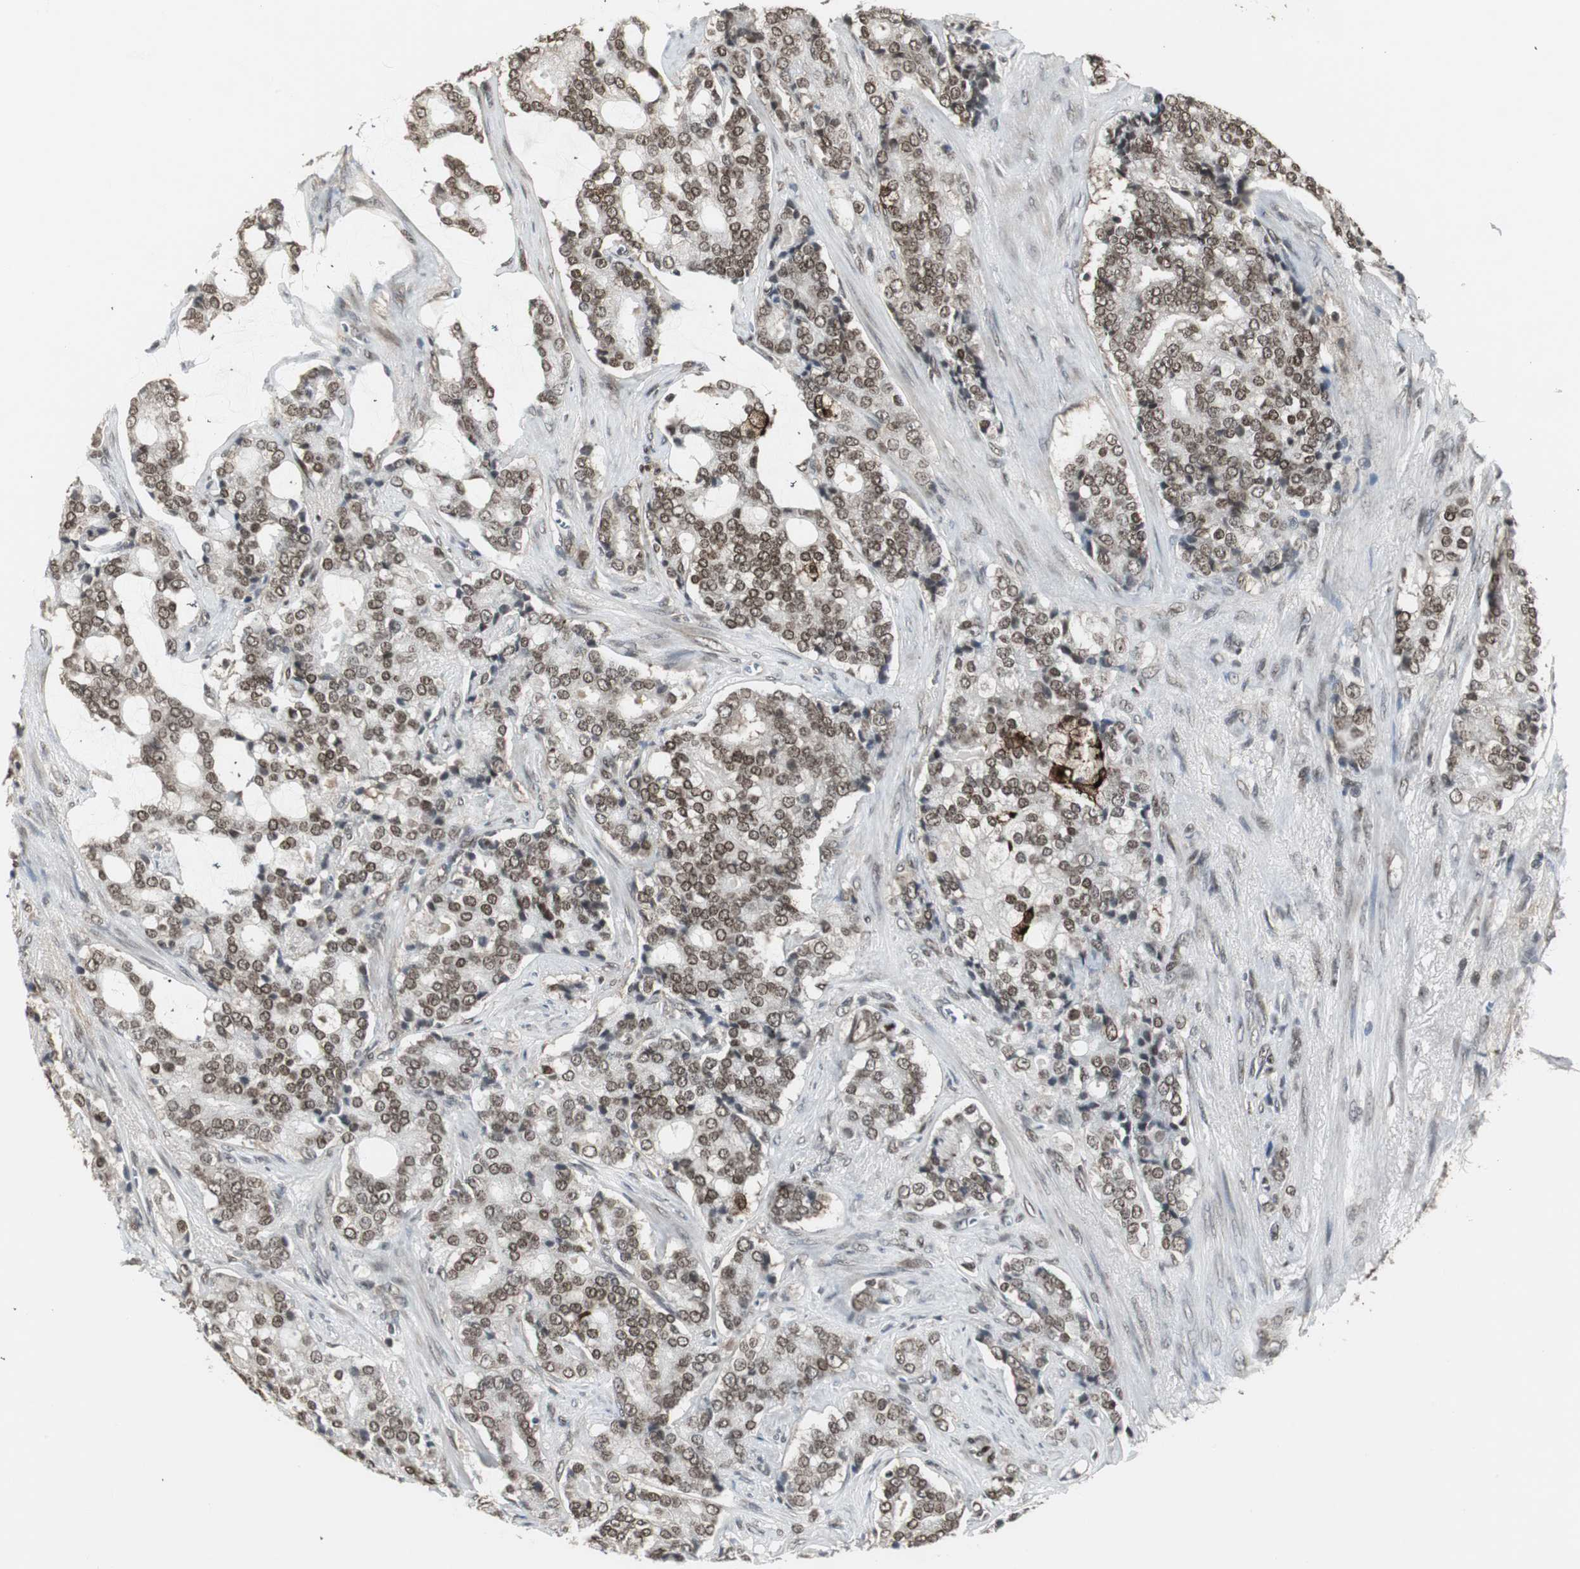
{"staining": {"intensity": "moderate", "quantity": ">75%", "location": "nuclear"}, "tissue": "prostate cancer", "cell_type": "Tumor cells", "image_type": "cancer", "snomed": [{"axis": "morphology", "description": "Adenocarcinoma, Low grade"}, {"axis": "topography", "description": "Prostate"}], "caption": "Prostate cancer stained for a protein (brown) demonstrates moderate nuclear positive expression in approximately >75% of tumor cells.", "gene": "MPG", "patient": {"sex": "male", "age": 58}}